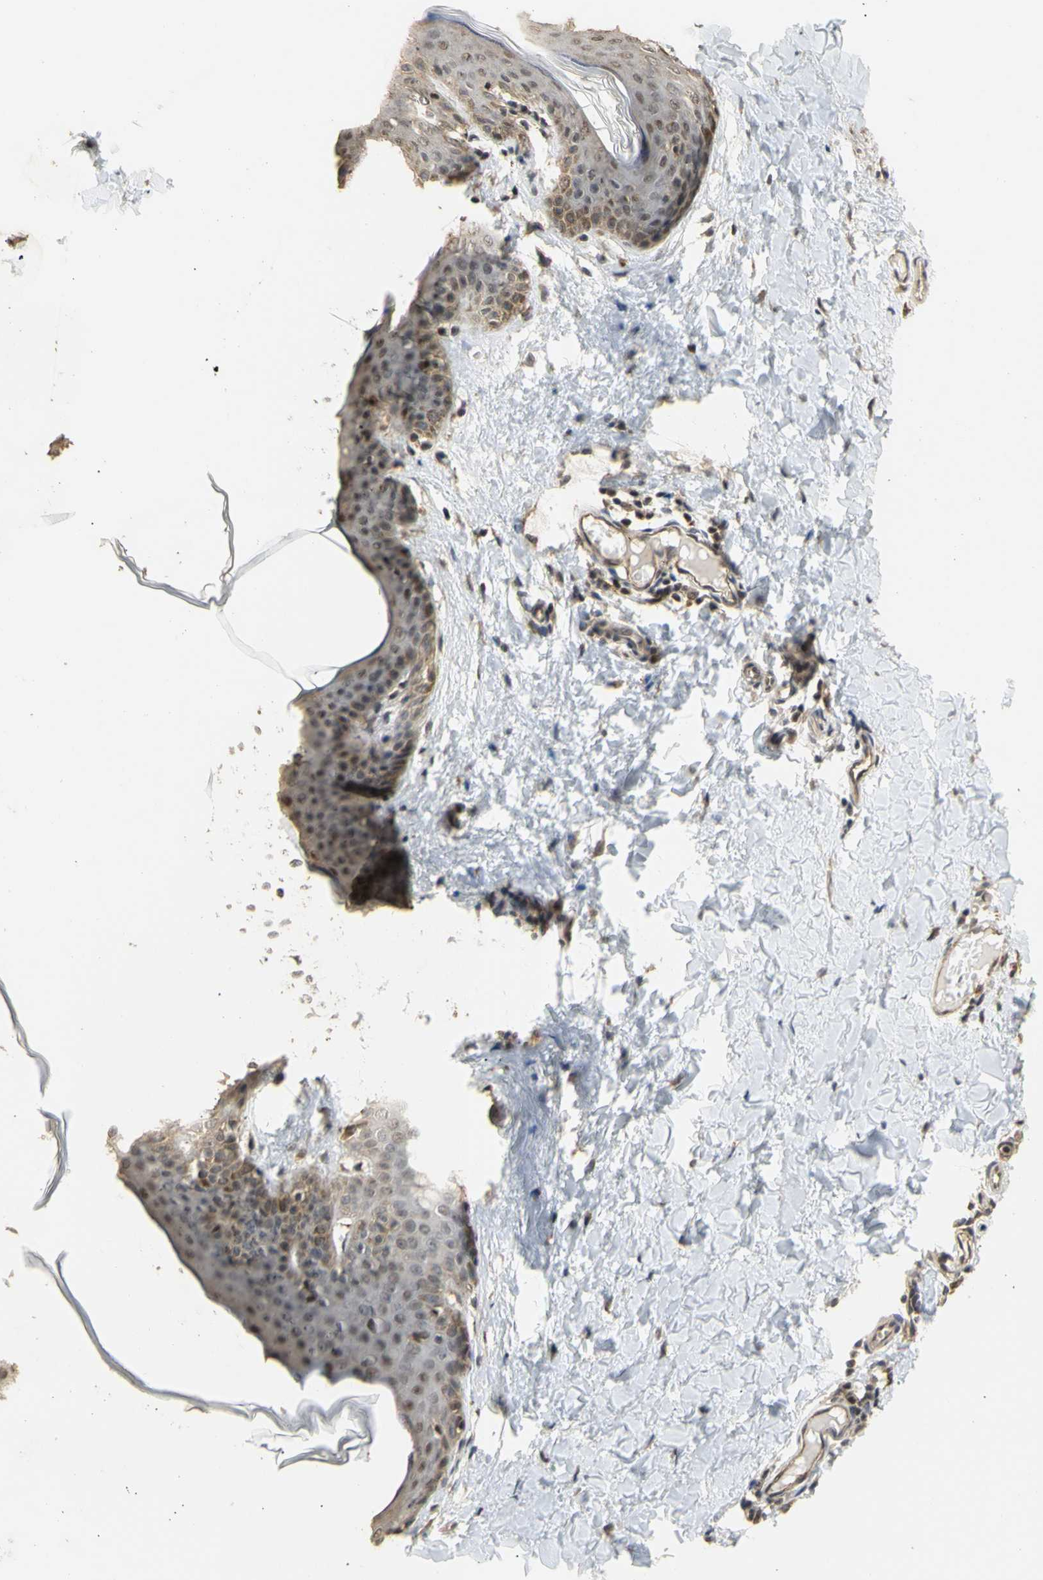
{"staining": {"intensity": "moderate", "quantity": ">75%", "location": "cytoplasmic/membranous"}, "tissue": "skin", "cell_type": "Fibroblasts", "image_type": "normal", "snomed": [{"axis": "morphology", "description": "Normal tissue, NOS"}, {"axis": "topography", "description": "Skin"}], "caption": "Protein expression analysis of unremarkable skin reveals moderate cytoplasmic/membranous expression in approximately >75% of fibroblasts.", "gene": "GTF2E2", "patient": {"sex": "female", "age": 17}}